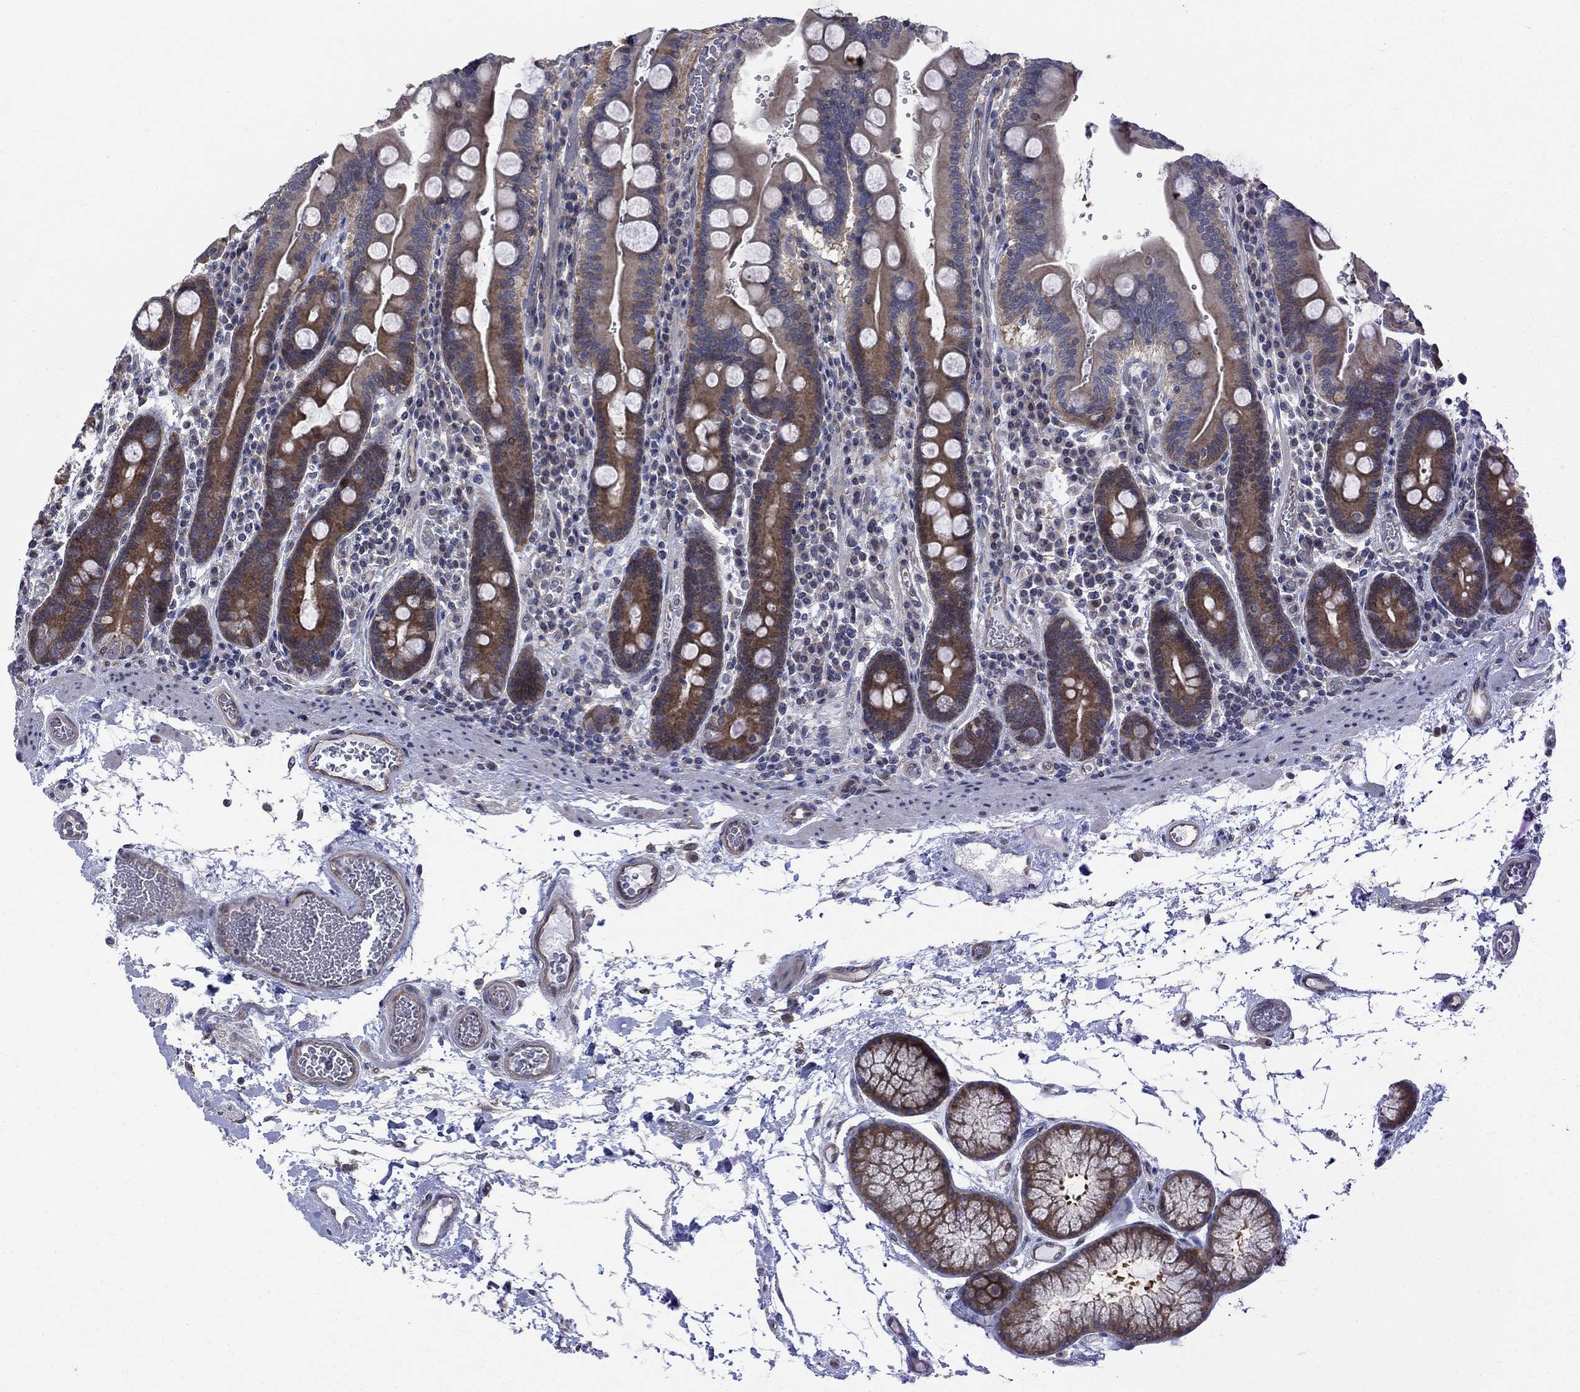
{"staining": {"intensity": "strong", "quantity": "25%-75%", "location": "cytoplasmic/membranous"}, "tissue": "duodenum", "cell_type": "Glandular cells", "image_type": "normal", "snomed": [{"axis": "morphology", "description": "Normal tissue, NOS"}, {"axis": "topography", "description": "Duodenum"}], "caption": "Immunohistochemistry histopathology image of normal duodenum: human duodenum stained using immunohistochemistry shows high levels of strong protein expression localized specifically in the cytoplasmic/membranous of glandular cells, appearing as a cytoplasmic/membranous brown color.", "gene": "PDZD2", "patient": {"sex": "female", "age": 62}}